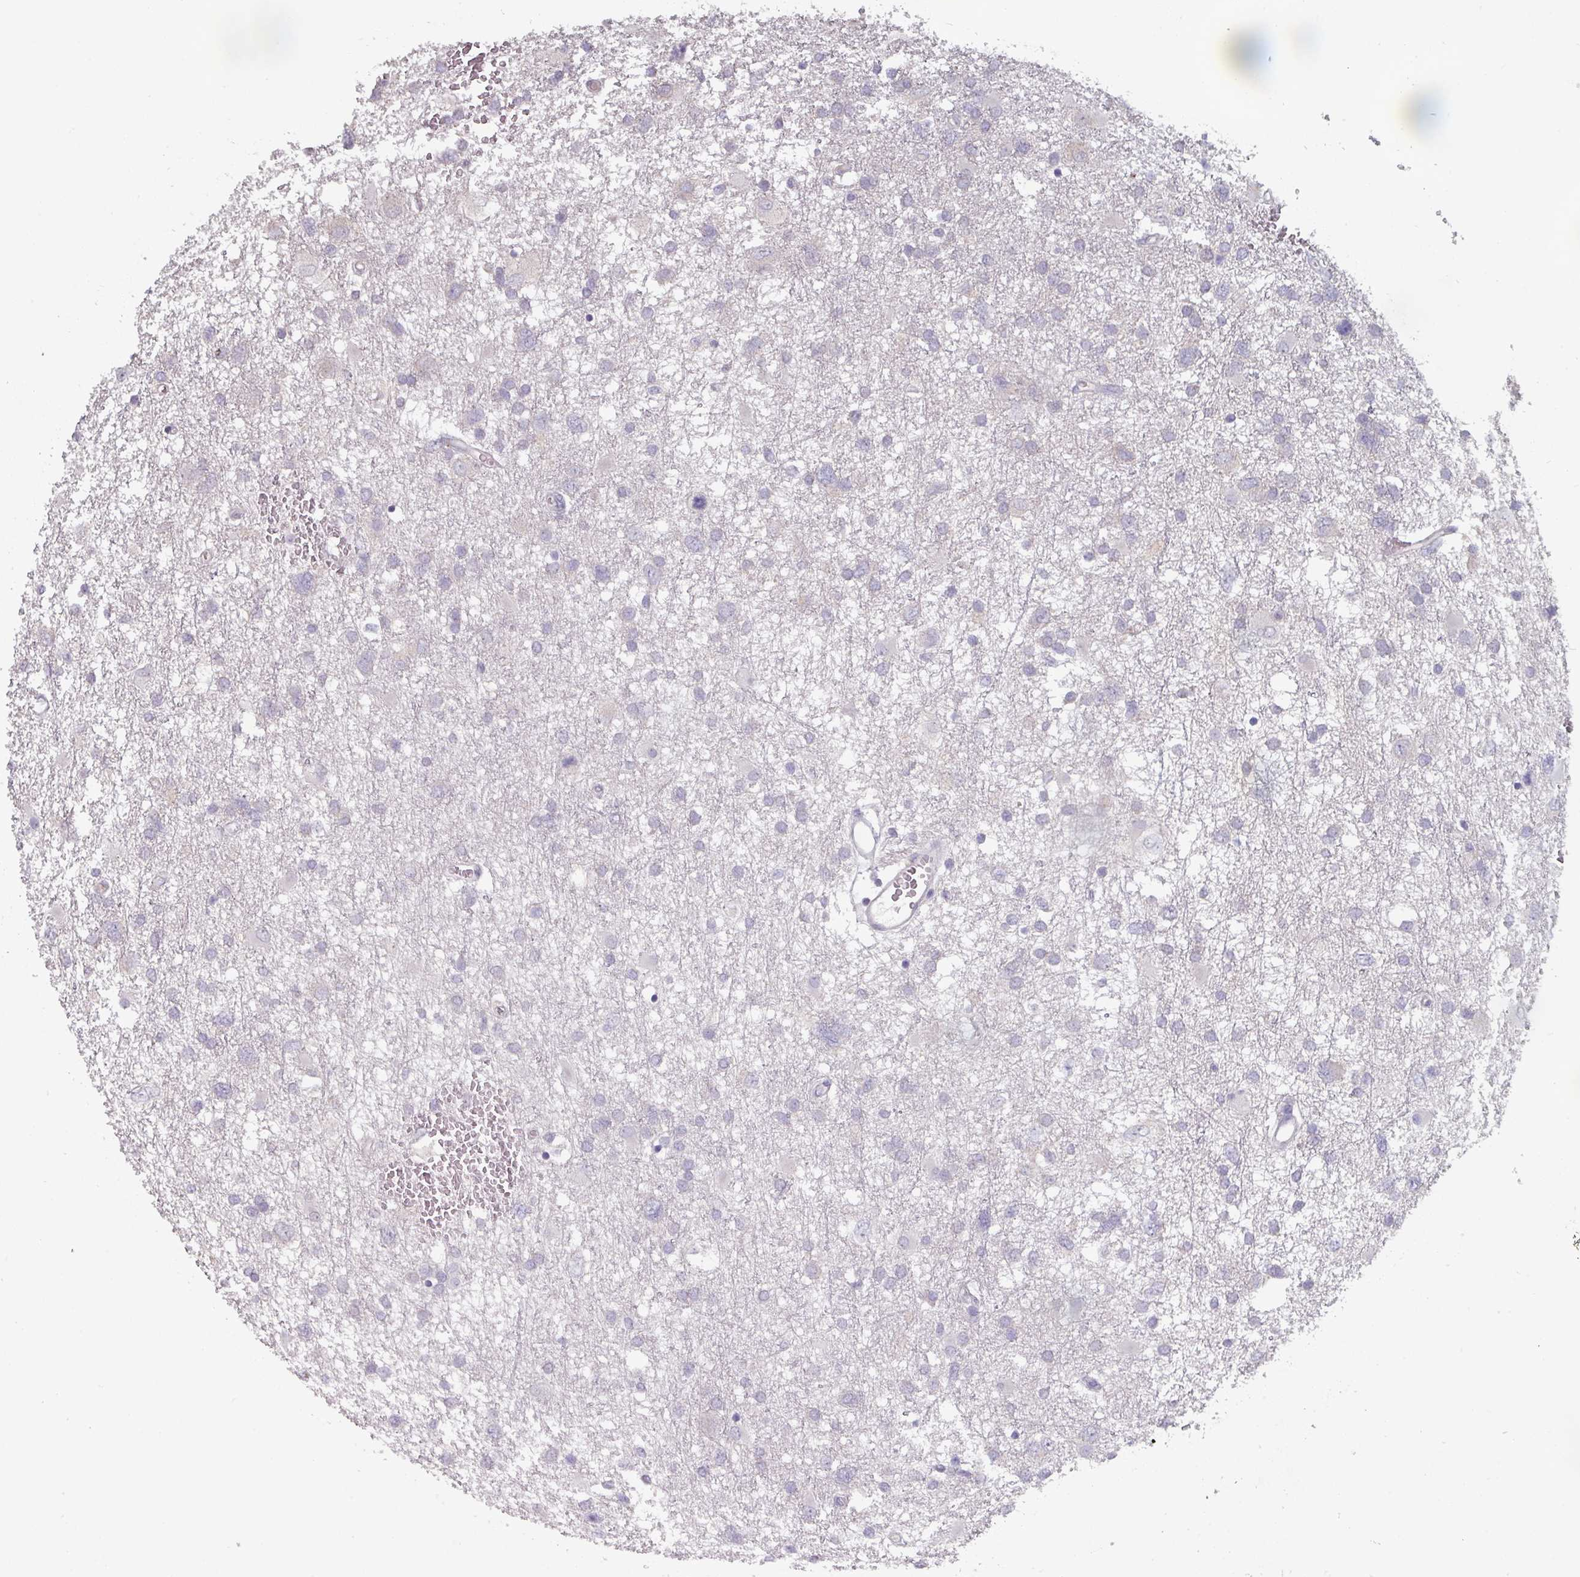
{"staining": {"intensity": "negative", "quantity": "none", "location": "none"}, "tissue": "glioma", "cell_type": "Tumor cells", "image_type": "cancer", "snomed": [{"axis": "morphology", "description": "Glioma, malignant, High grade"}, {"axis": "topography", "description": "Brain"}], "caption": "This is an IHC photomicrograph of human glioma. There is no expression in tumor cells.", "gene": "PRAMEF8", "patient": {"sex": "male", "age": 61}}